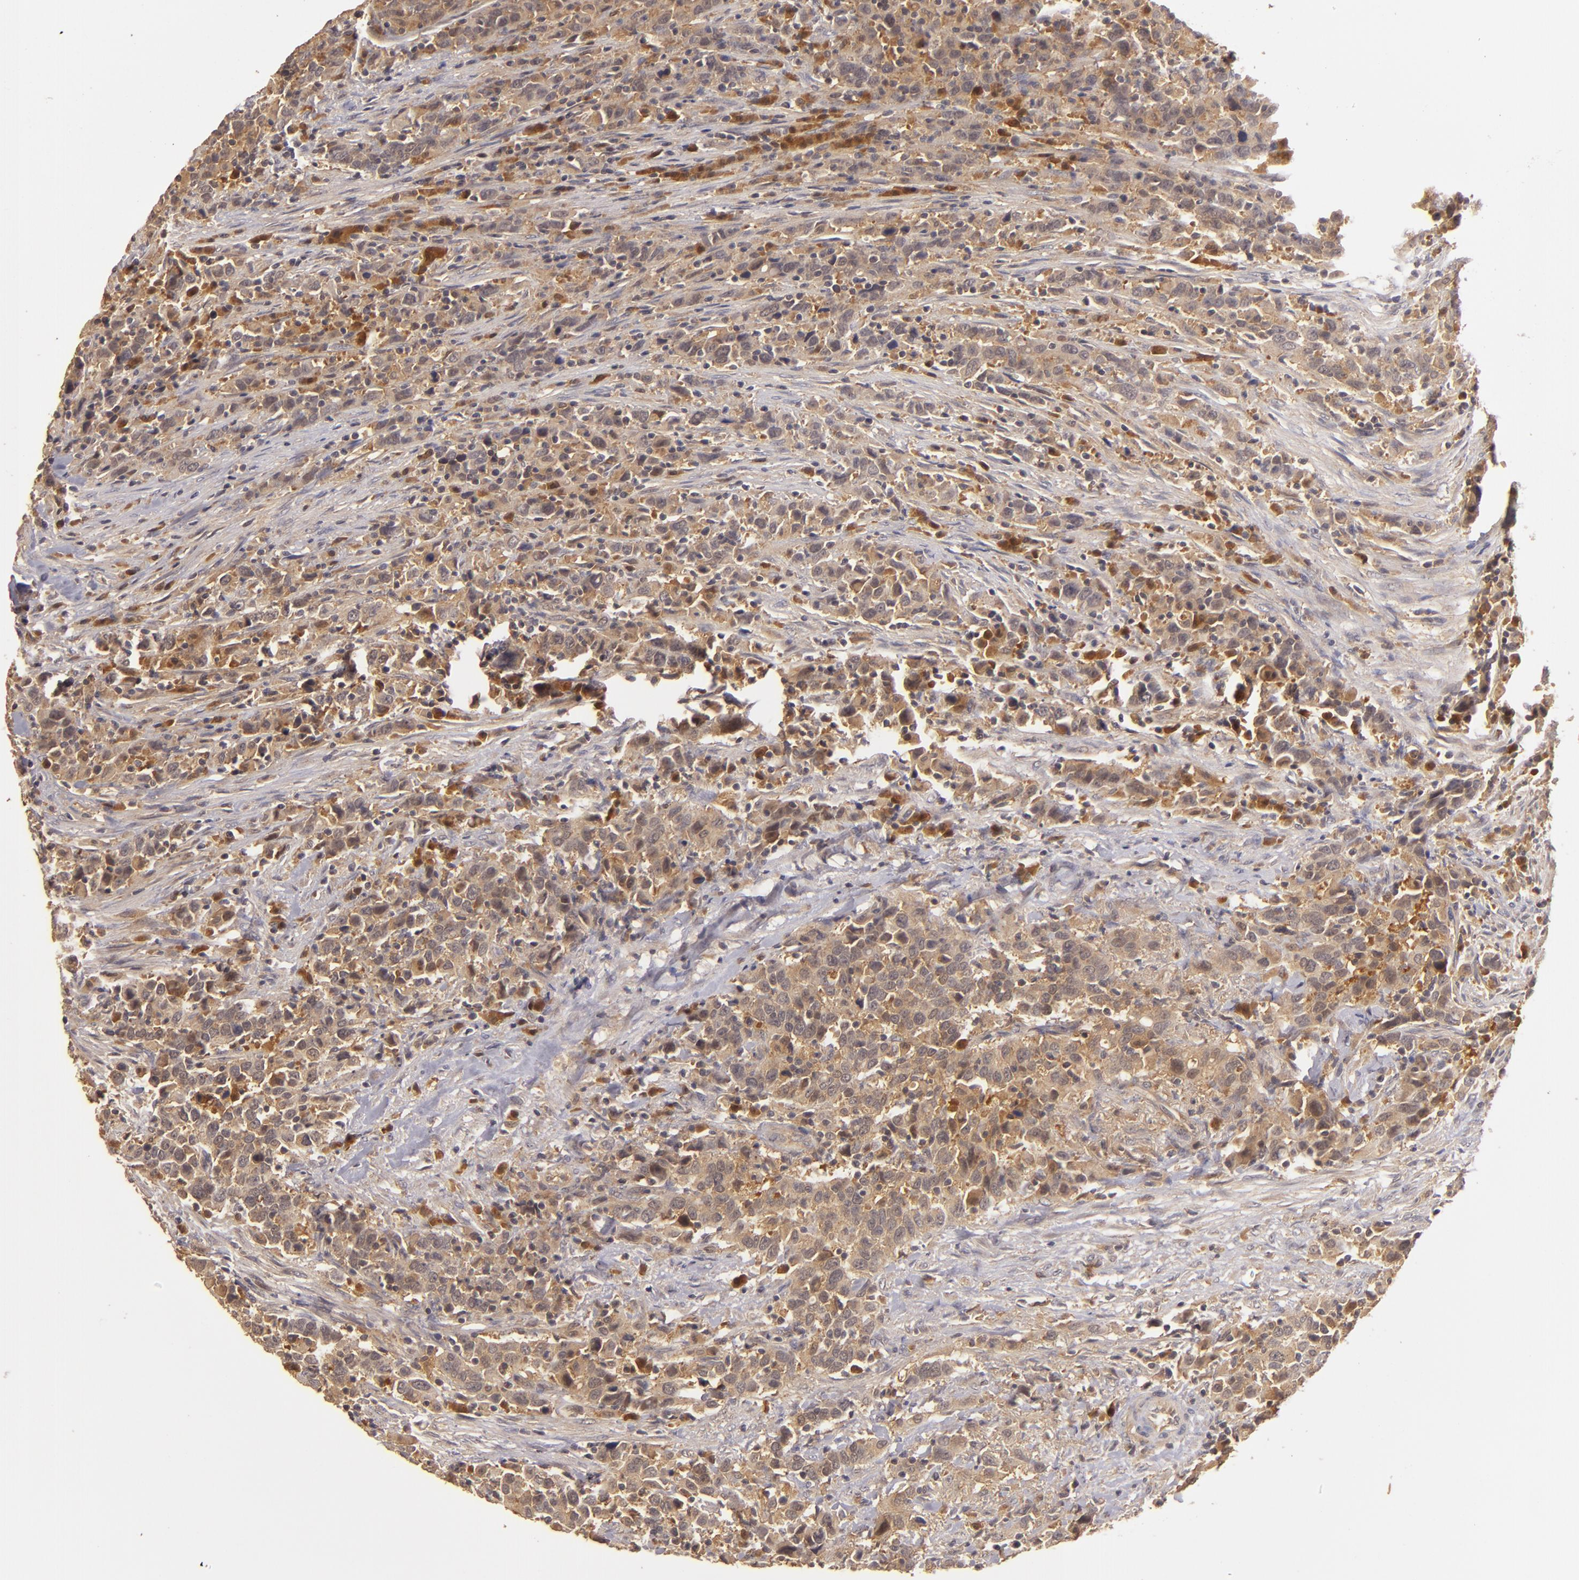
{"staining": {"intensity": "moderate", "quantity": ">75%", "location": "cytoplasmic/membranous"}, "tissue": "urothelial cancer", "cell_type": "Tumor cells", "image_type": "cancer", "snomed": [{"axis": "morphology", "description": "Urothelial carcinoma, High grade"}, {"axis": "topography", "description": "Urinary bladder"}], "caption": "IHC (DAB) staining of urothelial cancer exhibits moderate cytoplasmic/membranous protein positivity in about >75% of tumor cells.", "gene": "PRKCD", "patient": {"sex": "male", "age": 61}}